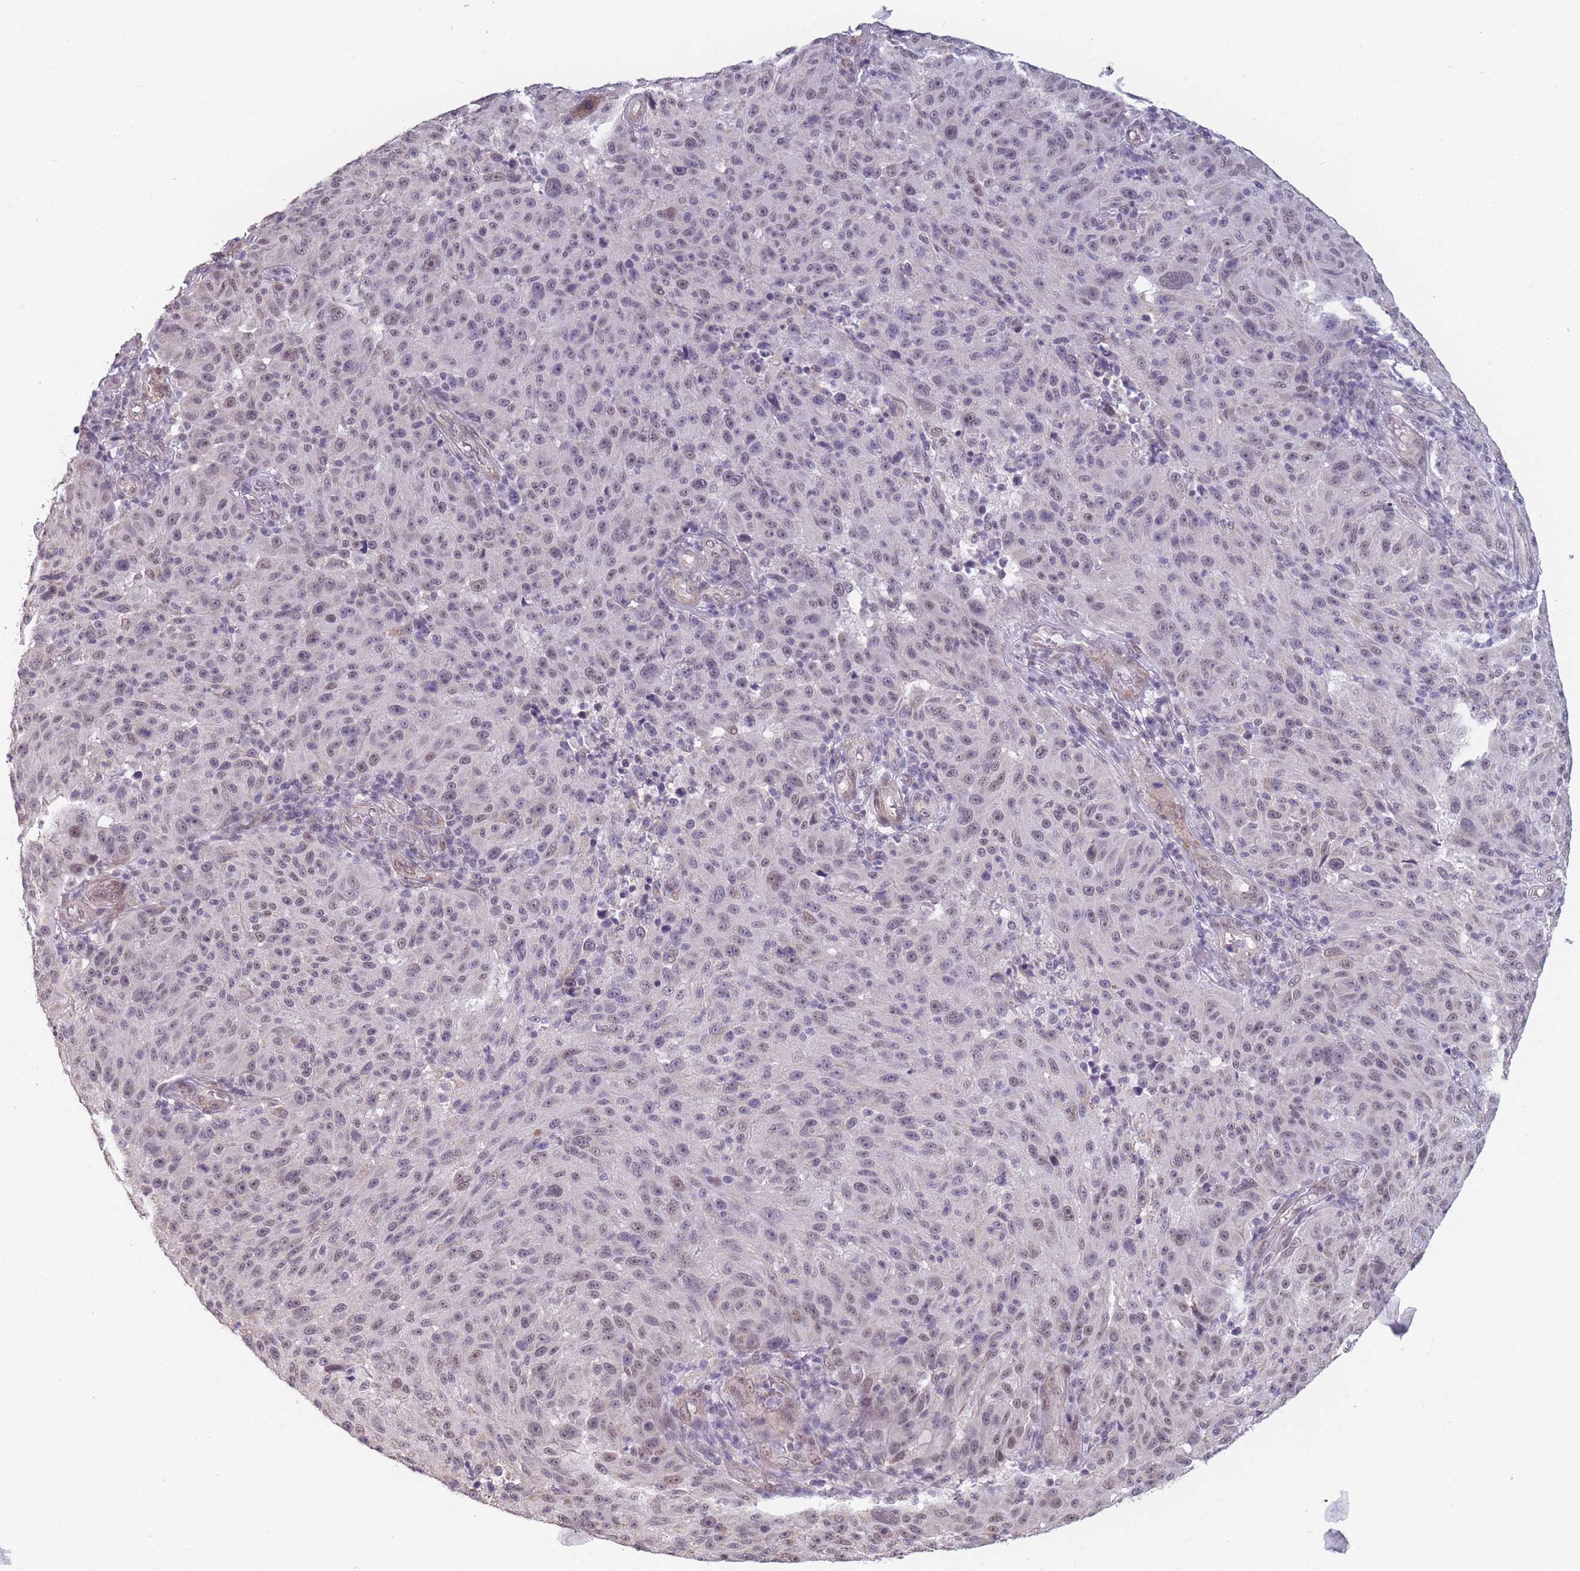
{"staining": {"intensity": "moderate", "quantity": "<25%", "location": "nuclear"}, "tissue": "melanoma", "cell_type": "Tumor cells", "image_type": "cancer", "snomed": [{"axis": "morphology", "description": "Malignant melanoma, NOS"}, {"axis": "topography", "description": "Skin"}], "caption": "The image displays staining of melanoma, revealing moderate nuclear protein positivity (brown color) within tumor cells. (DAB = brown stain, brightfield microscopy at high magnification).", "gene": "SIN3B", "patient": {"sex": "male", "age": 53}}